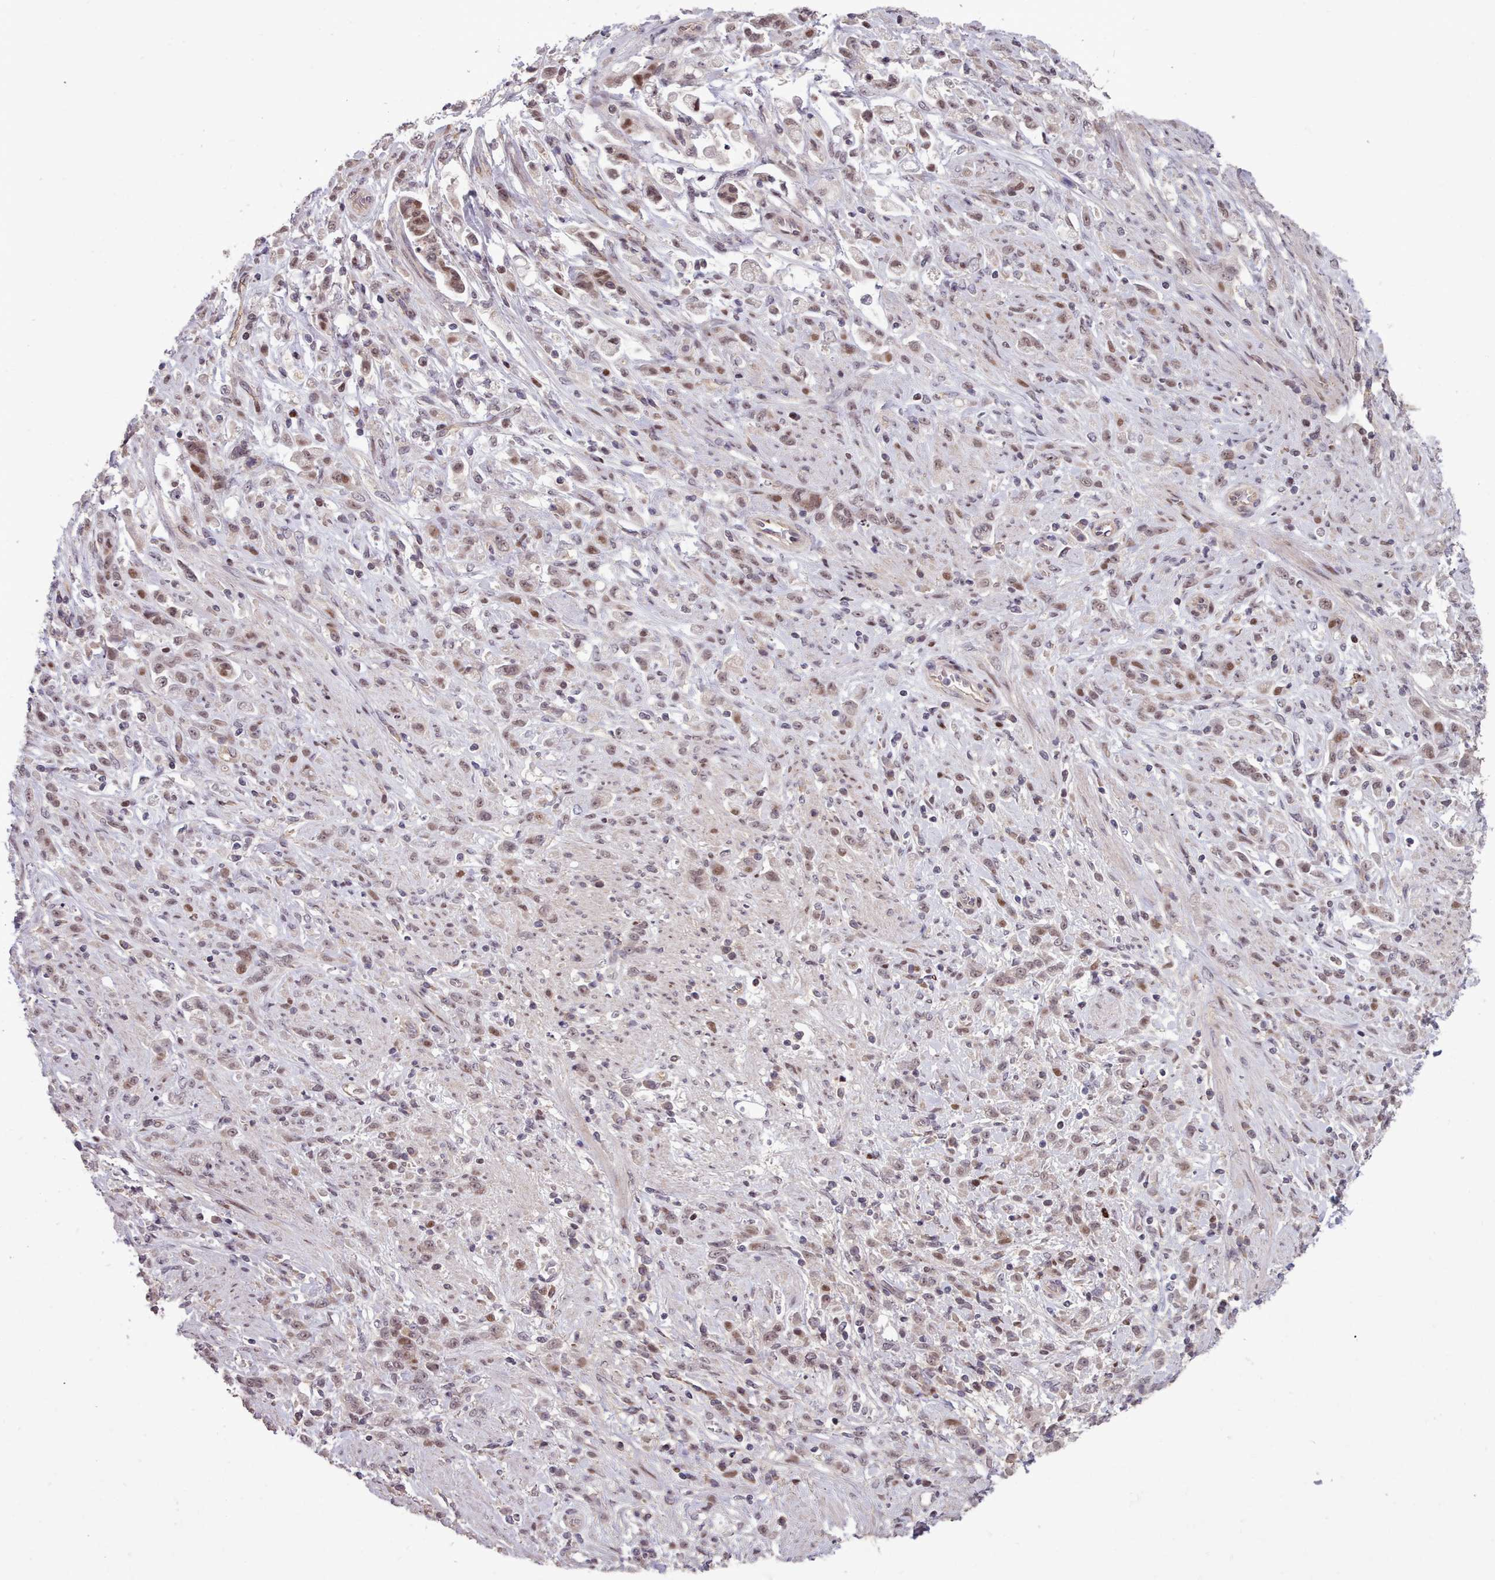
{"staining": {"intensity": "moderate", "quantity": "25%-75%", "location": "nuclear"}, "tissue": "stomach cancer", "cell_type": "Tumor cells", "image_type": "cancer", "snomed": [{"axis": "morphology", "description": "Adenocarcinoma, NOS"}, {"axis": "topography", "description": "Stomach"}], "caption": "Immunohistochemistry (DAB (3,3'-diaminobenzidine)) staining of human stomach cancer (adenocarcinoma) reveals moderate nuclear protein positivity in approximately 25%-75% of tumor cells. Using DAB (brown) and hematoxylin (blue) stains, captured at high magnification using brightfield microscopy.", "gene": "ENSA", "patient": {"sex": "female", "age": 60}}